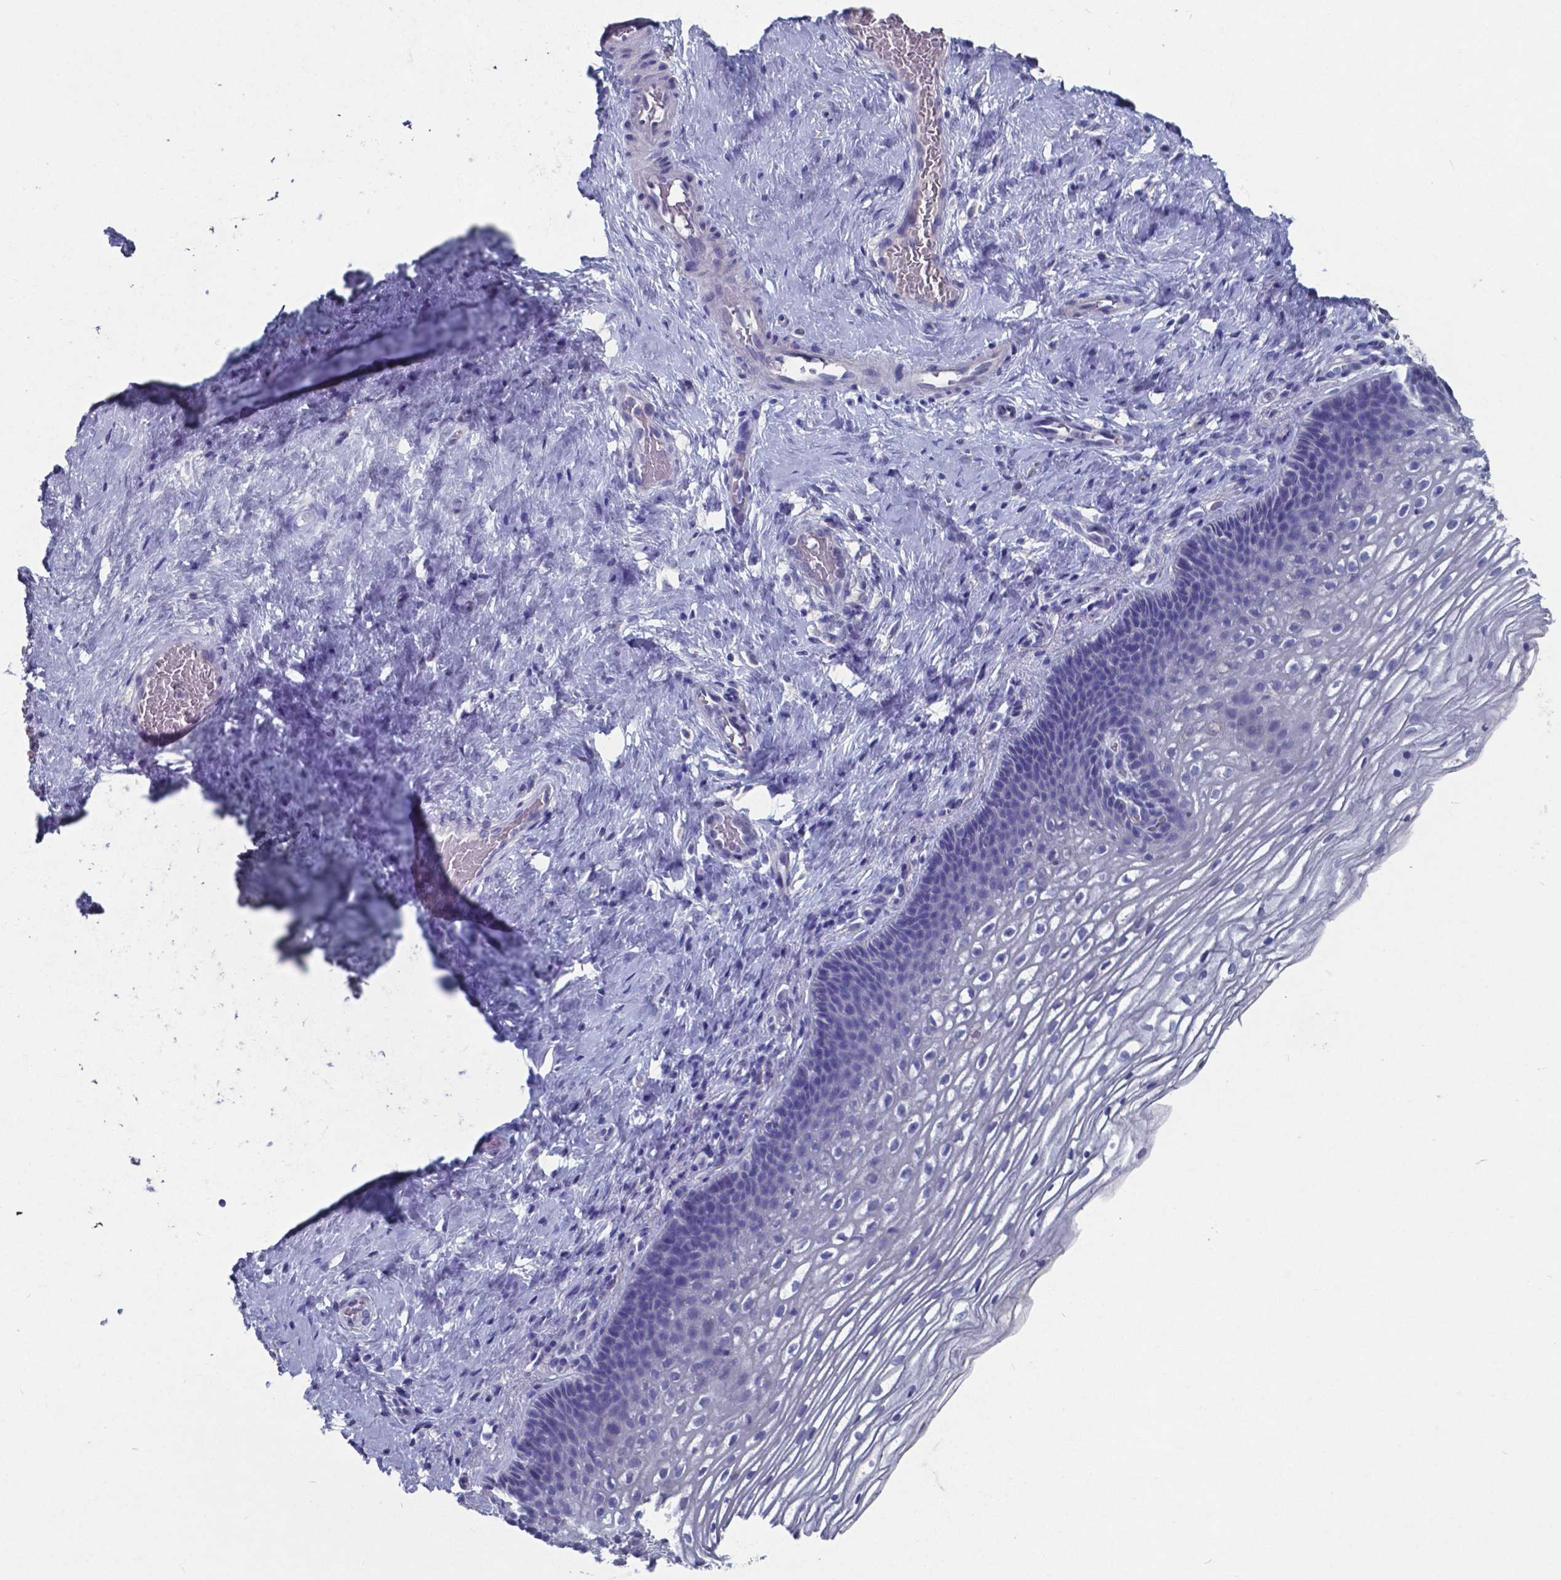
{"staining": {"intensity": "negative", "quantity": "none", "location": "none"}, "tissue": "cervix", "cell_type": "Glandular cells", "image_type": "normal", "snomed": [{"axis": "morphology", "description": "Normal tissue, NOS"}, {"axis": "topography", "description": "Cervix"}], "caption": "Immunohistochemistry of unremarkable cervix exhibits no staining in glandular cells.", "gene": "TTR", "patient": {"sex": "female", "age": 34}}